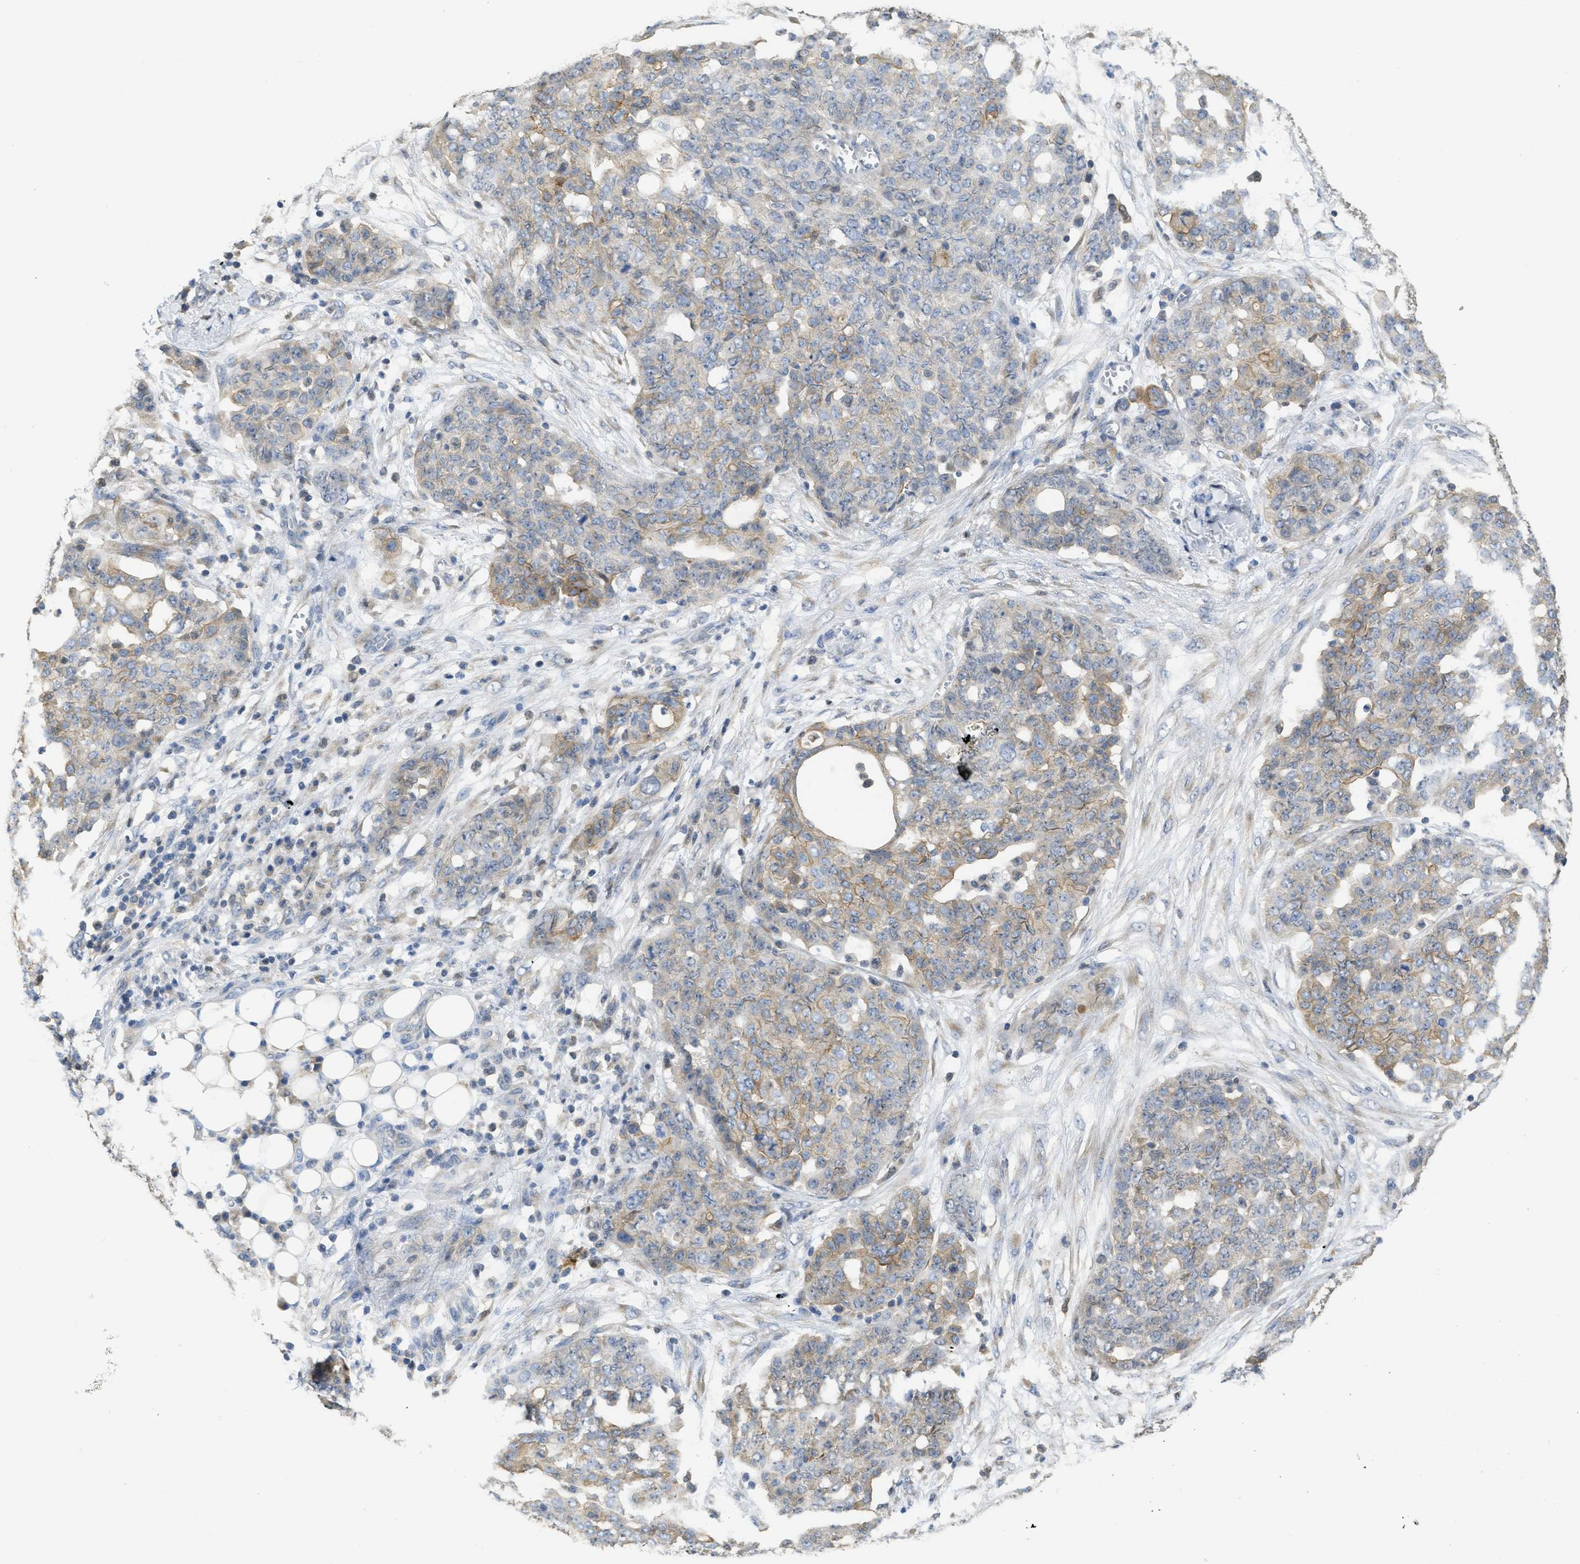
{"staining": {"intensity": "moderate", "quantity": "<25%", "location": "cytoplasmic/membranous"}, "tissue": "ovarian cancer", "cell_type": "Tumor cells", "image_type": "cancer", "snomed": [{"axis": "morphology", "description": "Cystadenocarcinoma, serous, NOS"}, {"axis": "topography", "description": "Soft tissue"}, {"axis": "topography", "description": "Ovary"}], "caption": "DAB immunohistochemical staining of human ovarian serous cystadenocarcinoma shows moderate cytoplasmic/membranous protein staining in about <25% of tumor cells.", "gene": "SFXN2", "patient": {"sex": "female", "age": 57}}